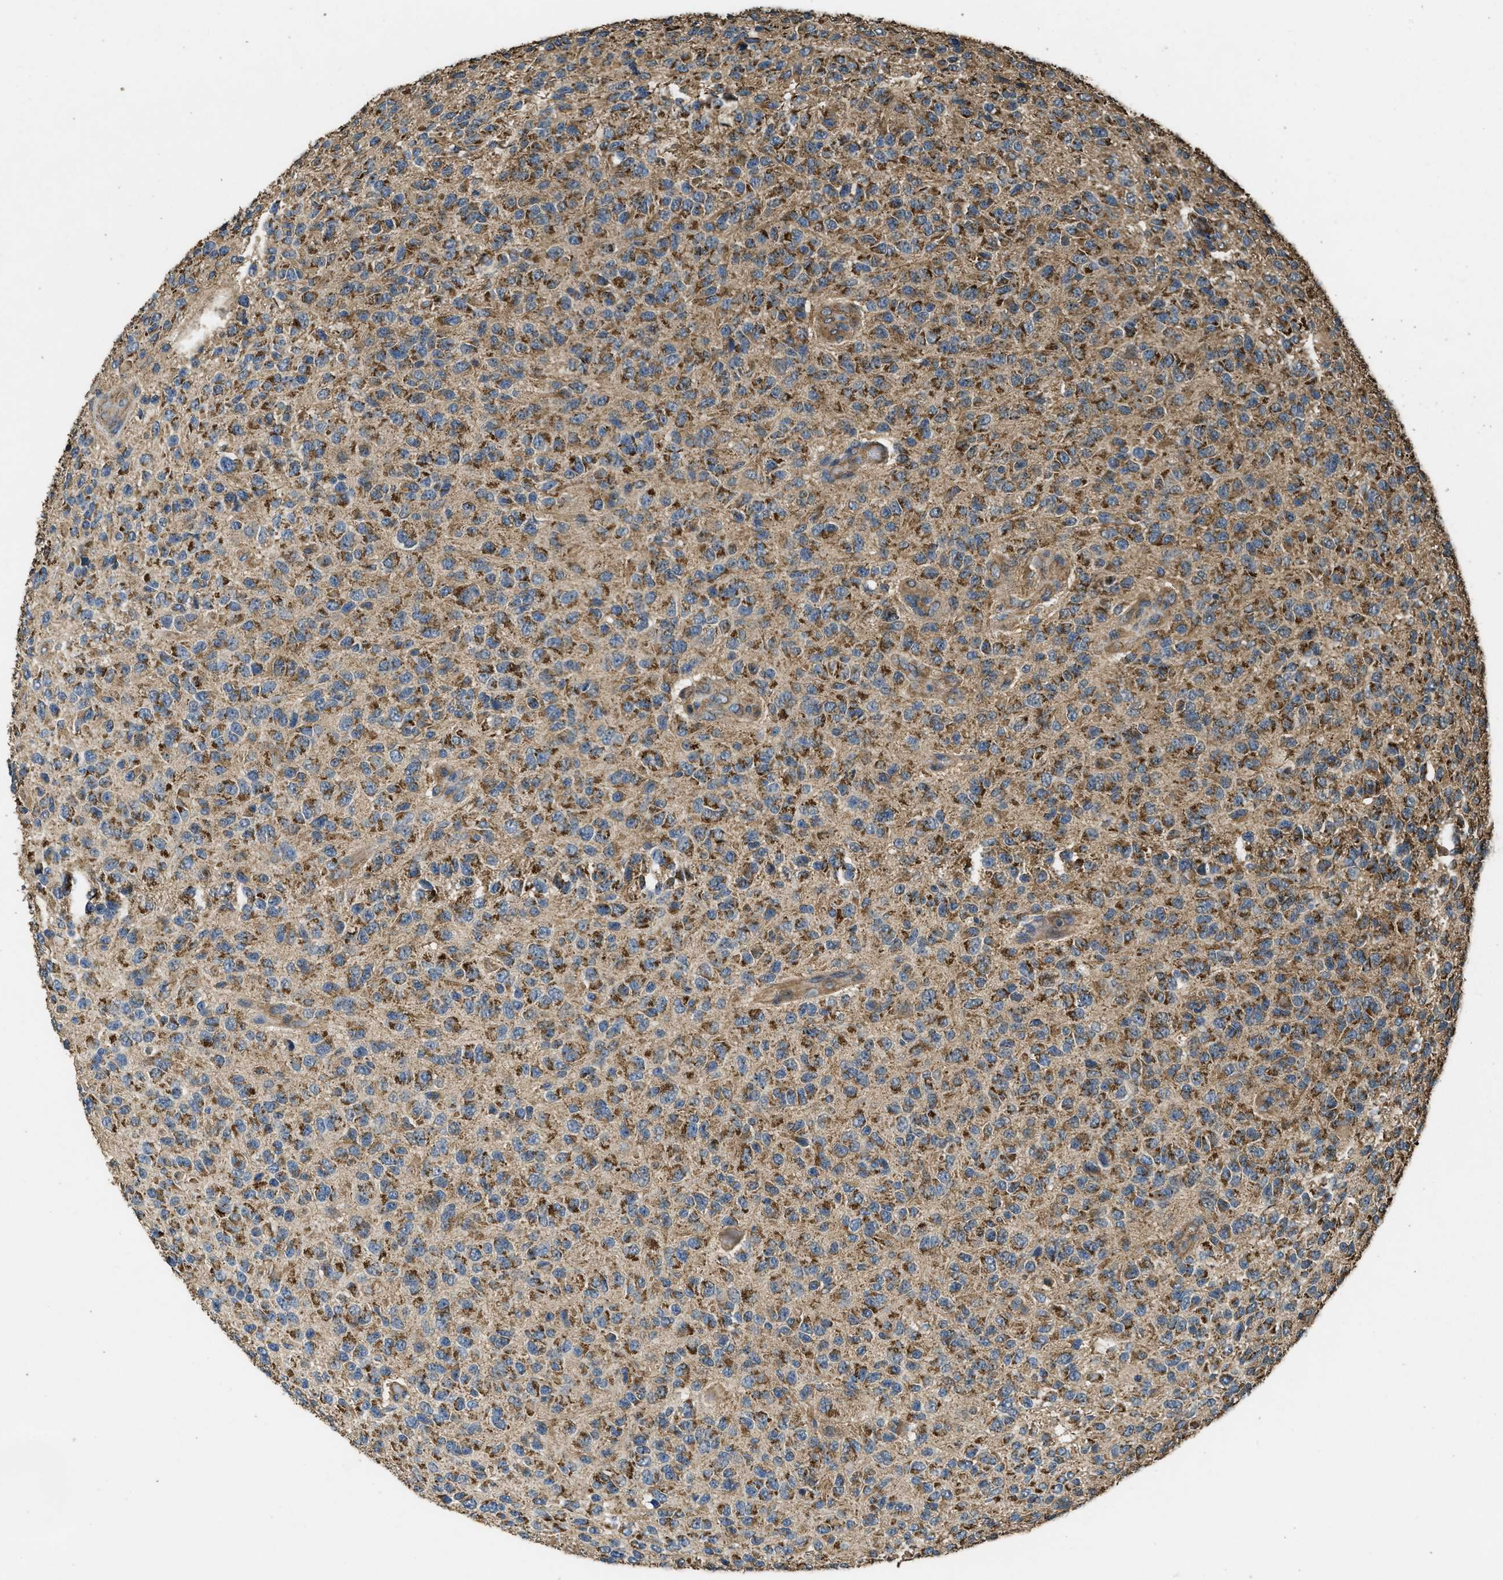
{"staining": {"intensity": "moderate", "quantity": ">75%", "location": "cytoplasmic/membranous"}, "tissue": "glioma", "cell_type": "Tumor cells", "image_type": "cancer", "snomed": [{"axis": "morphology", "description": "Glioma, malignant, High grade"}, {"axis": "topography", "description": "pancreas cauda"}], "caption": "An image showing moderate cytoplasmic/membranous positivity in about >75% of tumor cells in high-grade glioma (malignant), as visualized by brown immunohistochemical staining.", "gene": "CYRIA", "patient": {"sex": "male", "age": 60}}